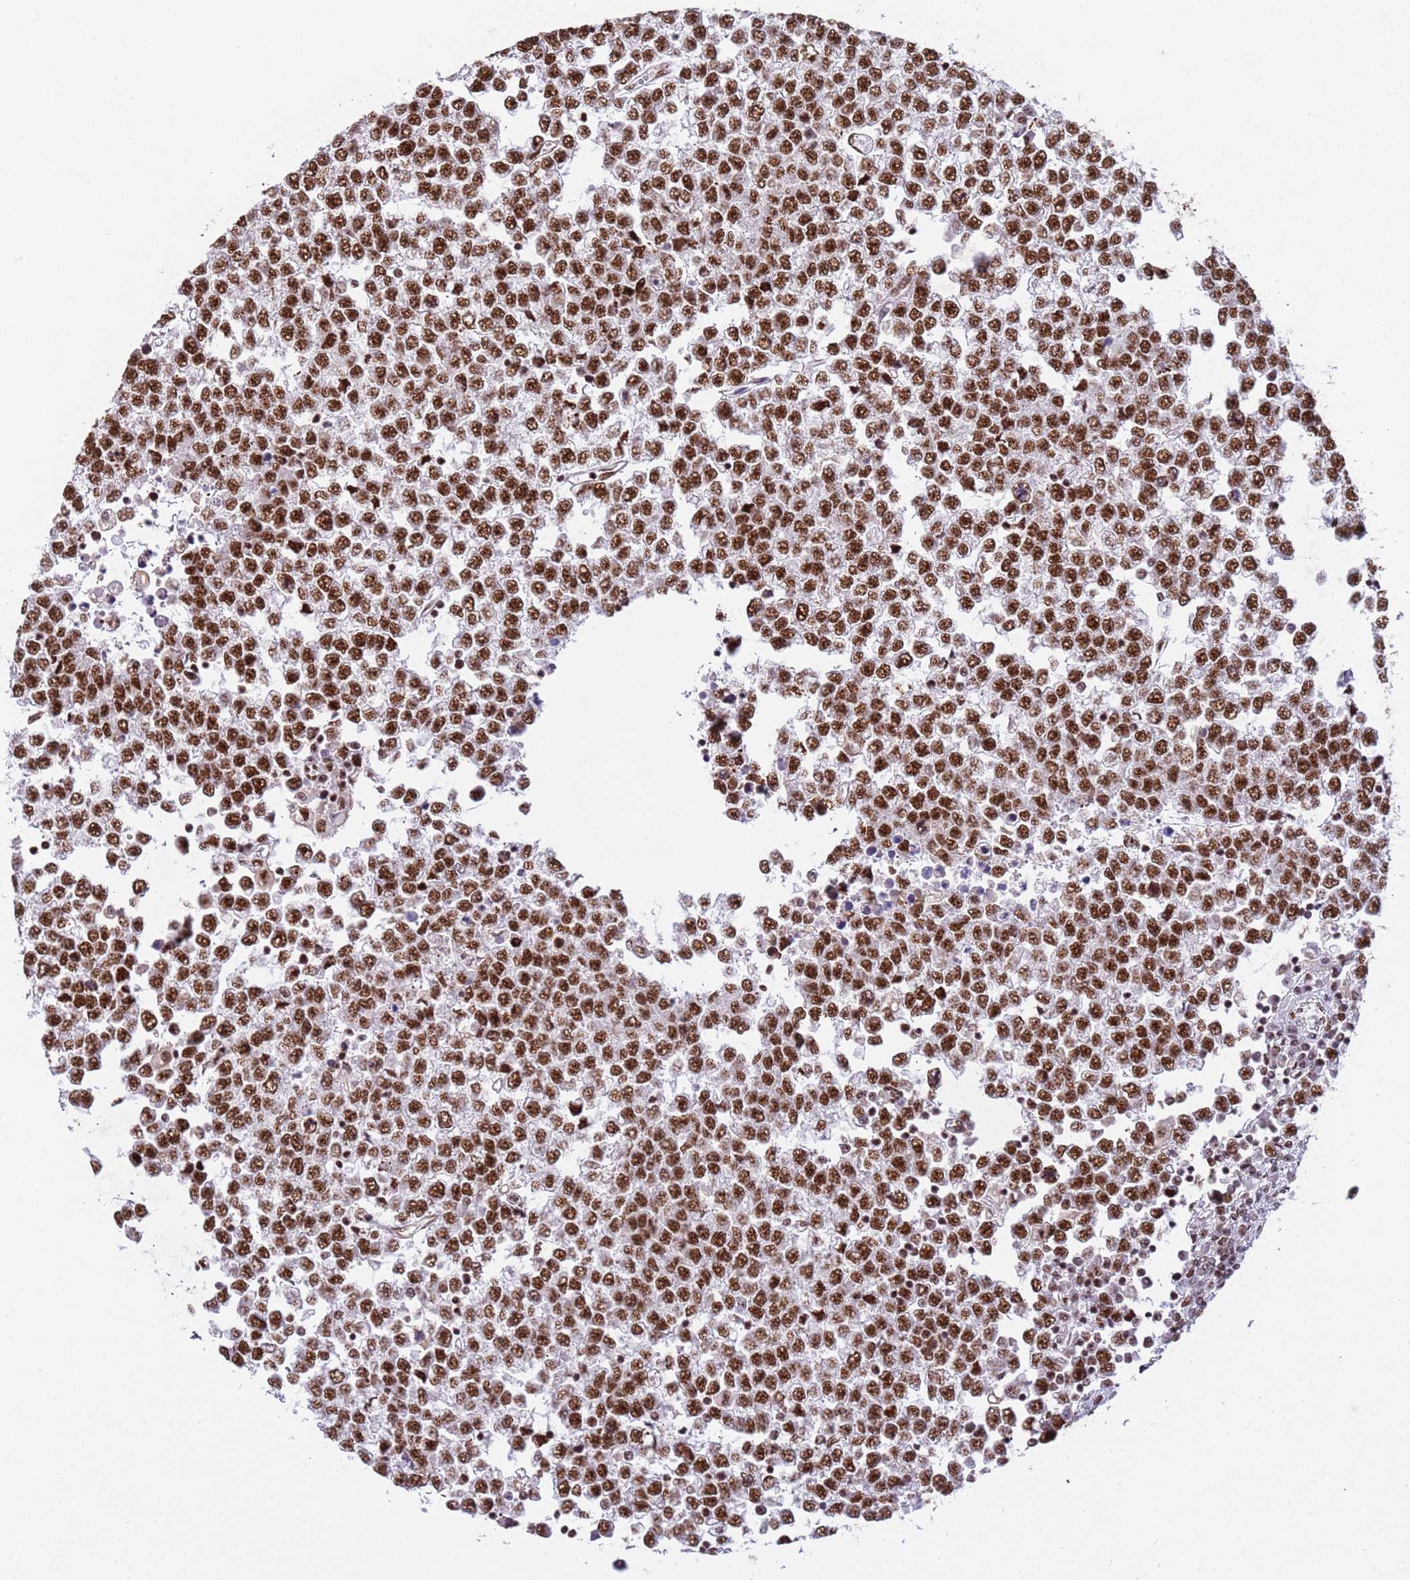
{"staining": {"intensity": "strong", "quantity": ">75%", "location": "nuclear"}, "tissue": "testis cancer", "cell_type": "Tumor cells", "image_type": "cancer", "snomed": [{"axis": "morphology", "description": "Seminoma, NOS"}, {"axis": "topography", "description": "Testis"}], "caption": "Seminoma (testis) stained with DAB immunohistochemistry demonstrates high levels of strong nuclear staining in about >75% of tumor cells. The protein is shown in brown color, while the nuclei are stained blue.", "gene": "ESF1", "patient": {"sex": "male", "age": 65}}